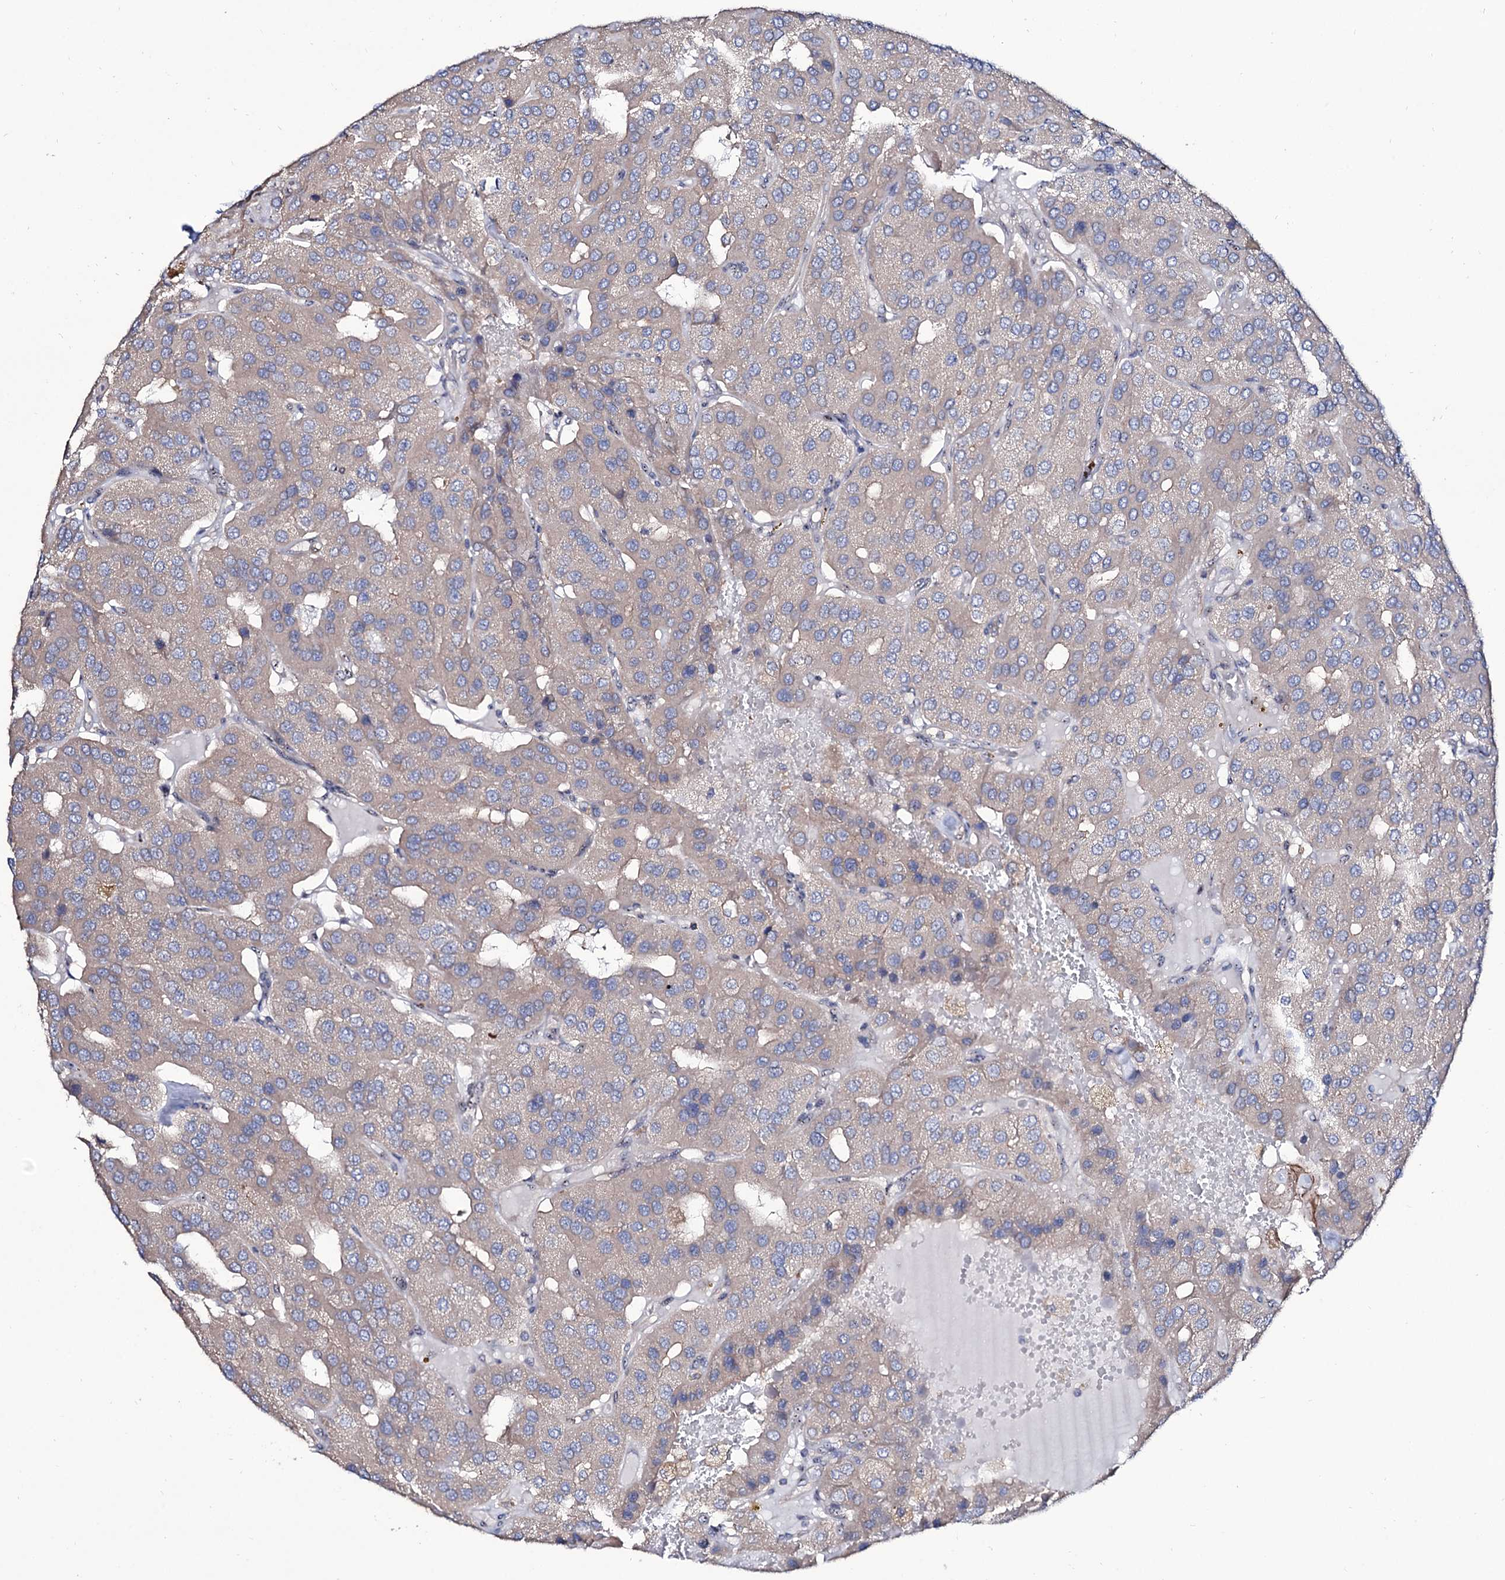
{"staining": {"intensity": "weak", "quantity": "<25%", "location": "cytoplasmic/membranous"}, "tissue": "parathyroid gland", "cell_type": "Glandular cells", "image_type": "normal", "snomed": [{"axis": "morphology", "description": "Normal tissue, NOS"}, {"axis": "morphology", "description": "Adenoma, NOS"}, {"axis": "topography", "description": "Parathyroid gland"}], "caption": "Glandular cells are negative for protein expression in normal human parathyroid gland. (DAB immunohistochemistry (IHC) visualized using brightfield microscopy, high magnification).", "gene": "SEC24A", "patient": {"sex": "female", "age": 86}}